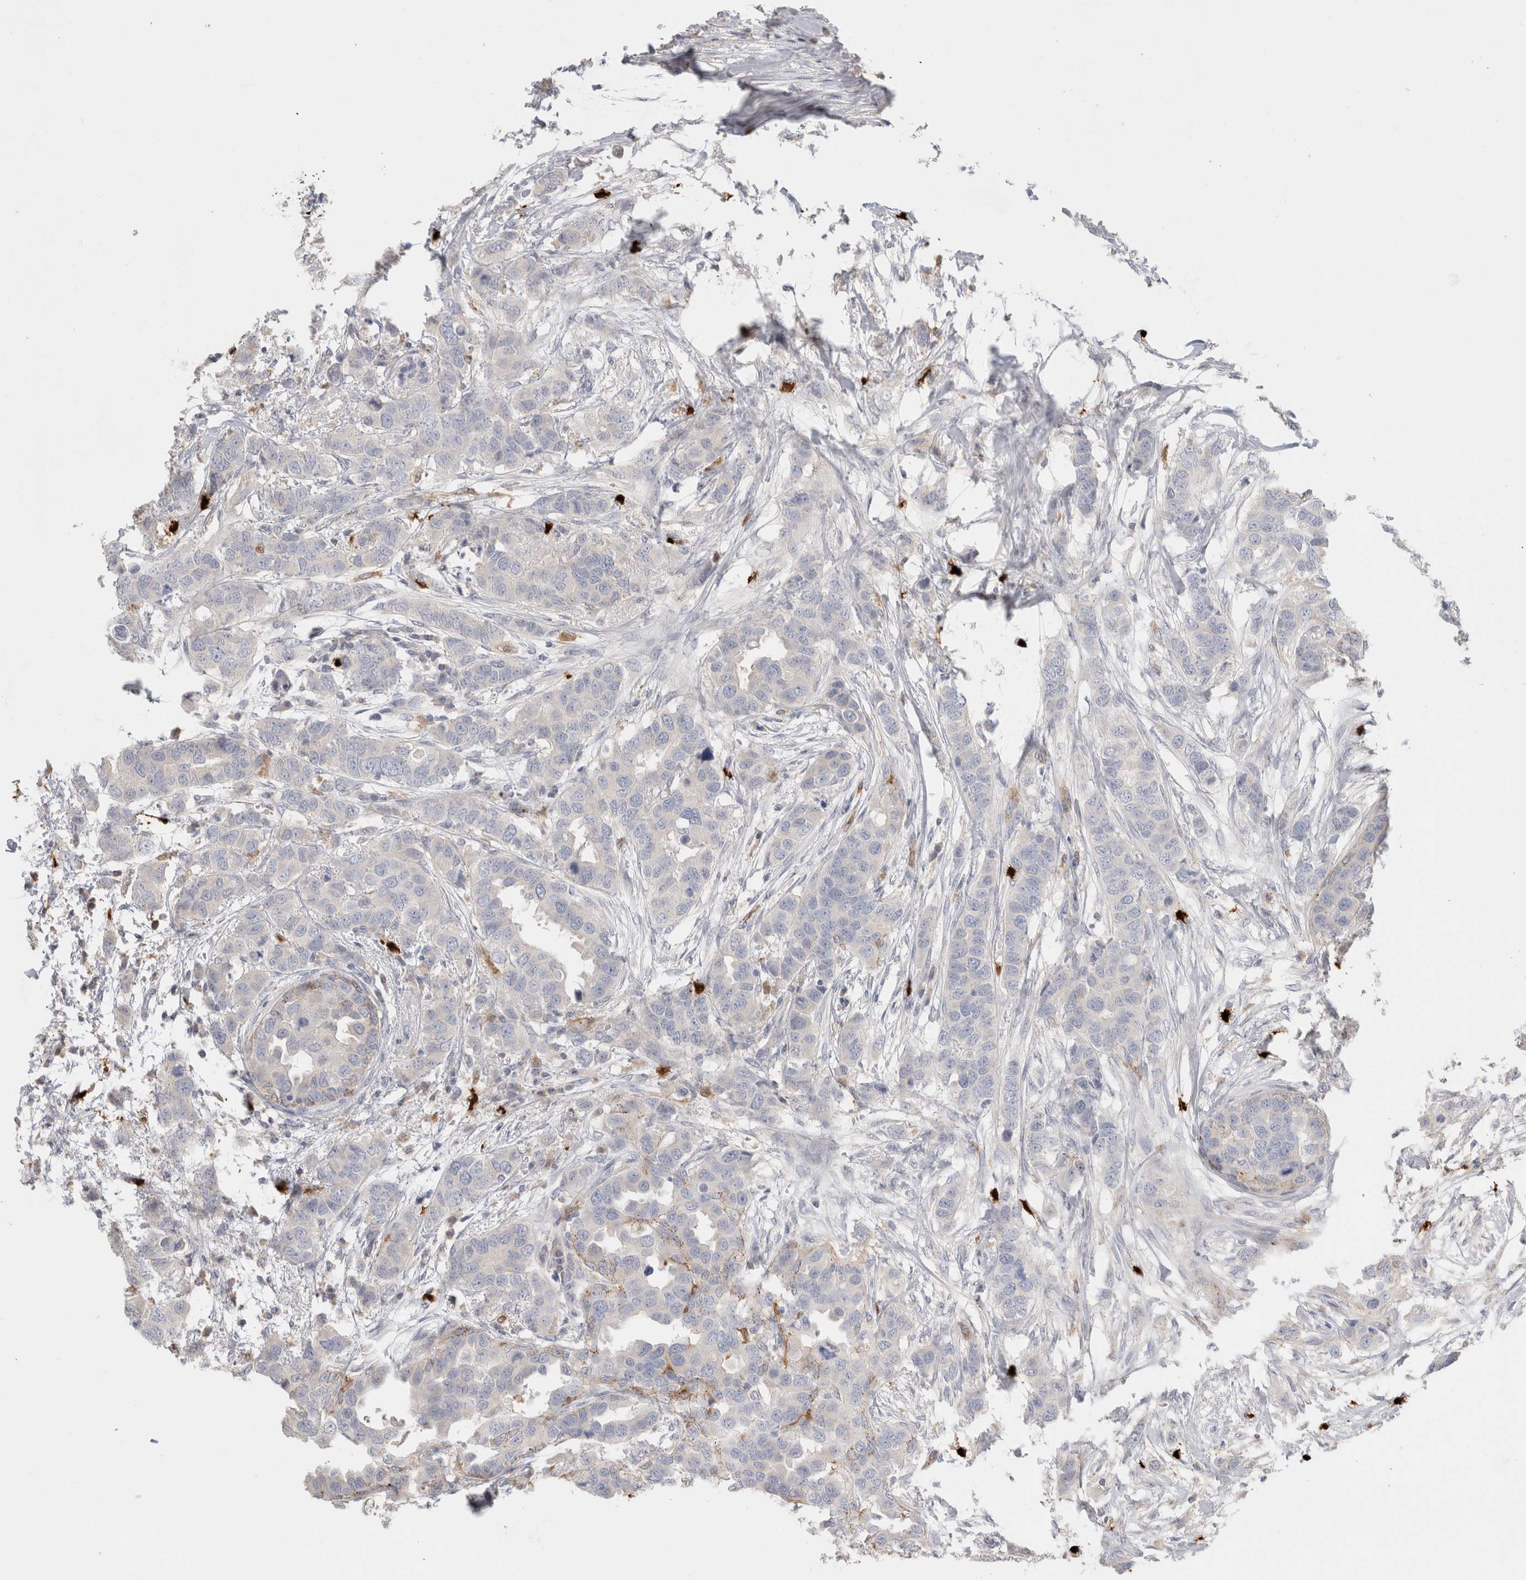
{"staining": {"intensity": "negative", "quantity": "none", "location": "none"}, "tissue": "breast cancer", "cell_type": "Tumor cells", "image_type": "cancer", "snomed": [{"axis": "morphology", "description": "Duct carcinoma"}, {"axis": "topography", "description": "Breast"}], "caption": "DAB immunohistochemical staining of breast infiltrating ductal carcinoma reveals no significant staining in tumor cells. The staining was performed using DAB to visualize the protein expression in brown, while the nuclei were stained in blue with hematoxylin (Magnification: 20x).", "gene": "HPGDS", "patient": {"sex": "female", "age": 50}}